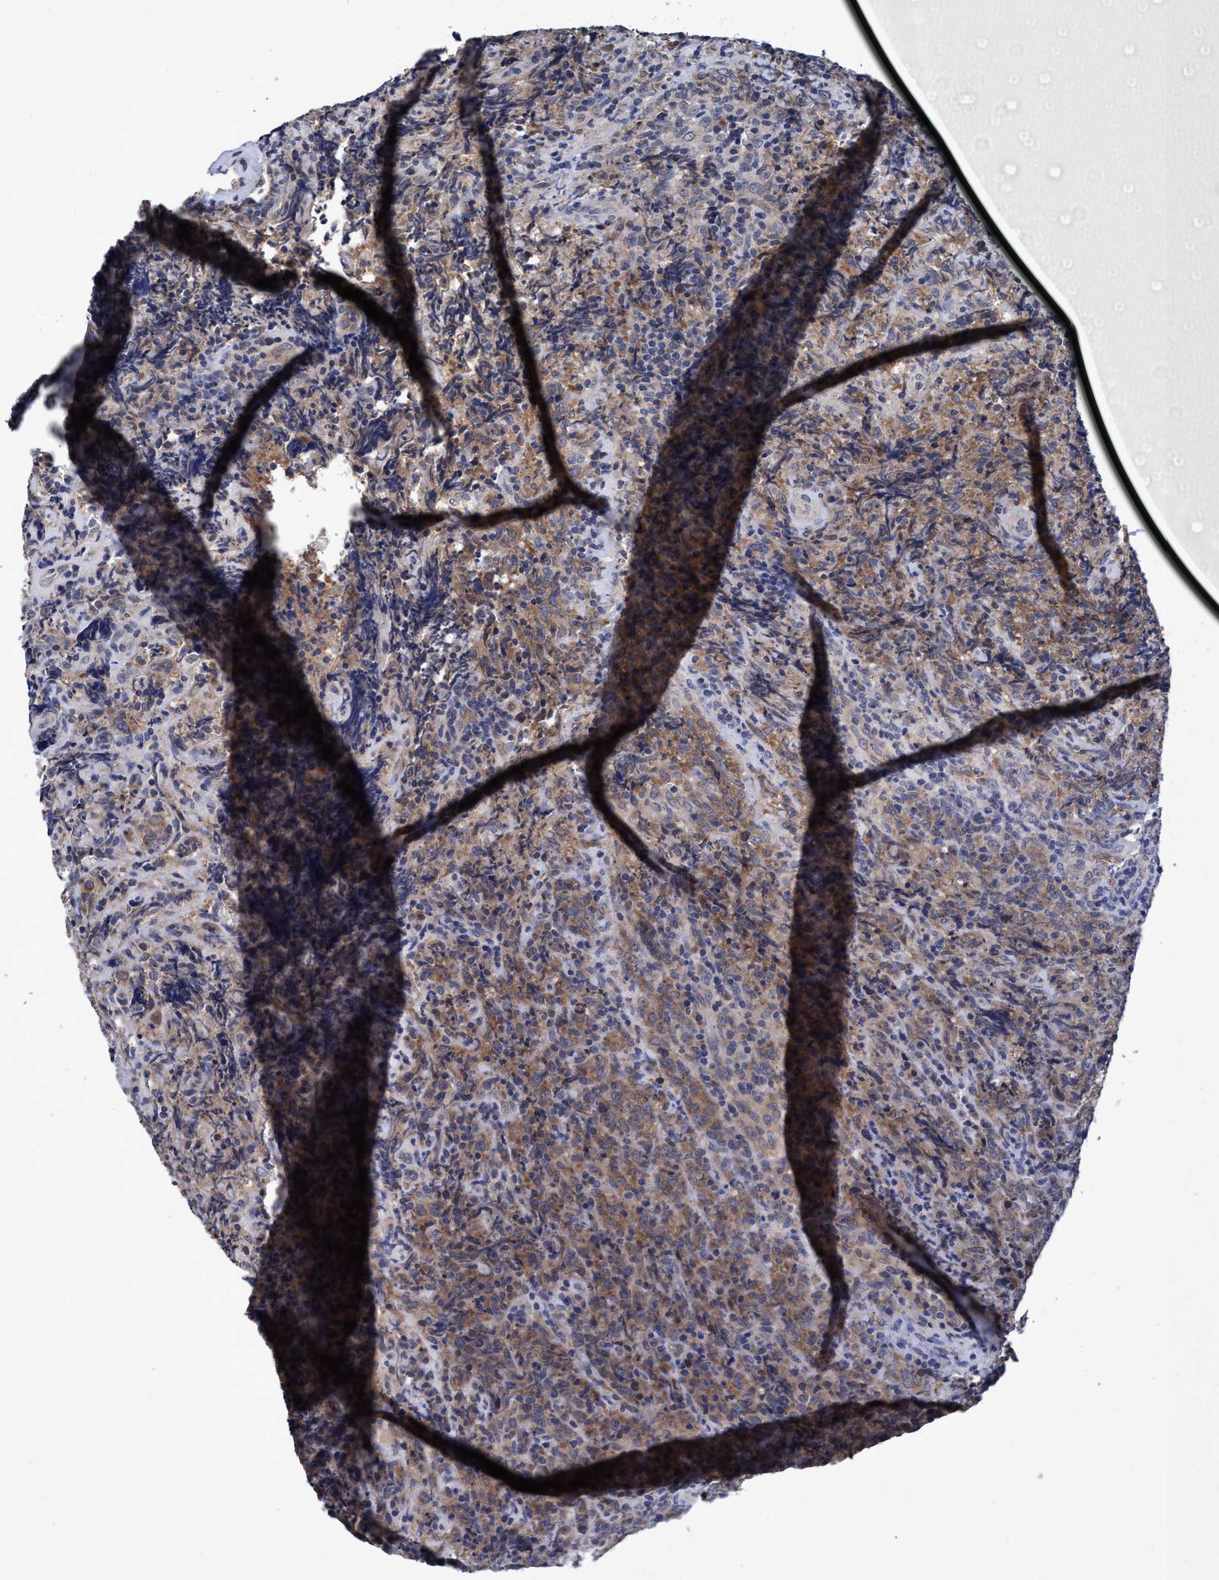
{"staining": {"intensity": "weak", "quantity": ">75%", "location": "cytoplasmic/membranous"}, "tissue": "lymphoma", "cell_type": "Tumor cells", "image_type": "cancer", "snomed": [{"axis": "morphology", "description": "Malignant lymphoma, non-Hodgkin's type, High grade"}, {"axis": "topography", "description": "Tonsil"}], "caption": "IHC of lymphoma demonstrates low levels of weak cytoplasmic/membranous positivity in approximately >75% of tumor cells. (IHC, brightfield microscopy, high magnification).", "gene": "CALCOCO2", "patient": {"sex": "female", "age": 36}}